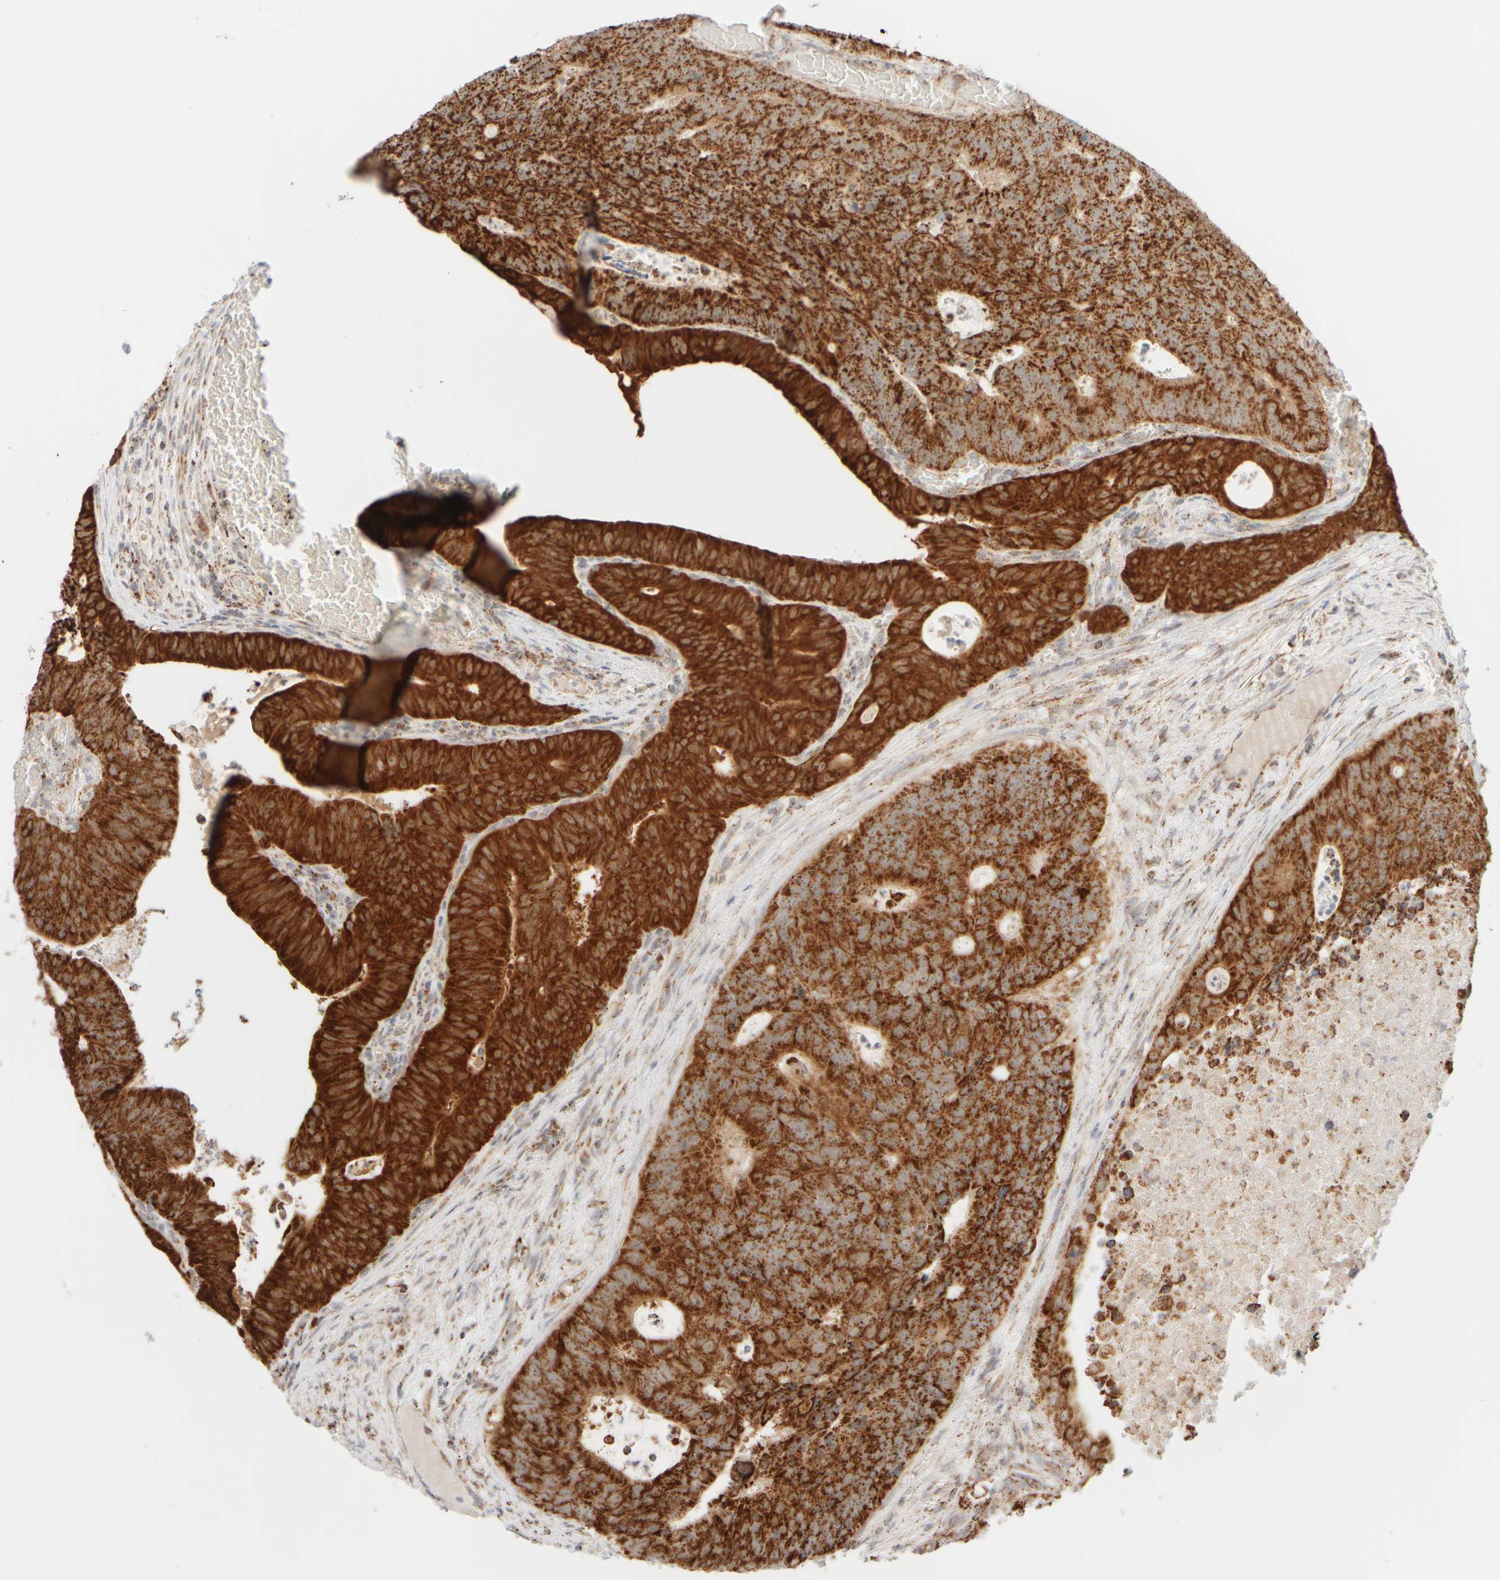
{"staining": {"intensity": "strong", "quantity": ">75%", "location": "cytoplasmic/membranous"}, "tissue": "colorectal cancer", "cell_type": "Tumor cells", "image_type": "cancer", "snomed": [{"axis": "morphology", "description": "Adenocarcinoma, NOS"}, {"axis": "topography", "description": "Colon"}], "caption": "Protein staining of adenocarcinoma (colorectal) tissue shows strong cytoplasmic/membranous expression in approximately >75% of tumor cells. (IHC, brightfield microscopy, high magnification).", "gene": "PPM1K", "patient": {"sex": "male", "age": 87}}